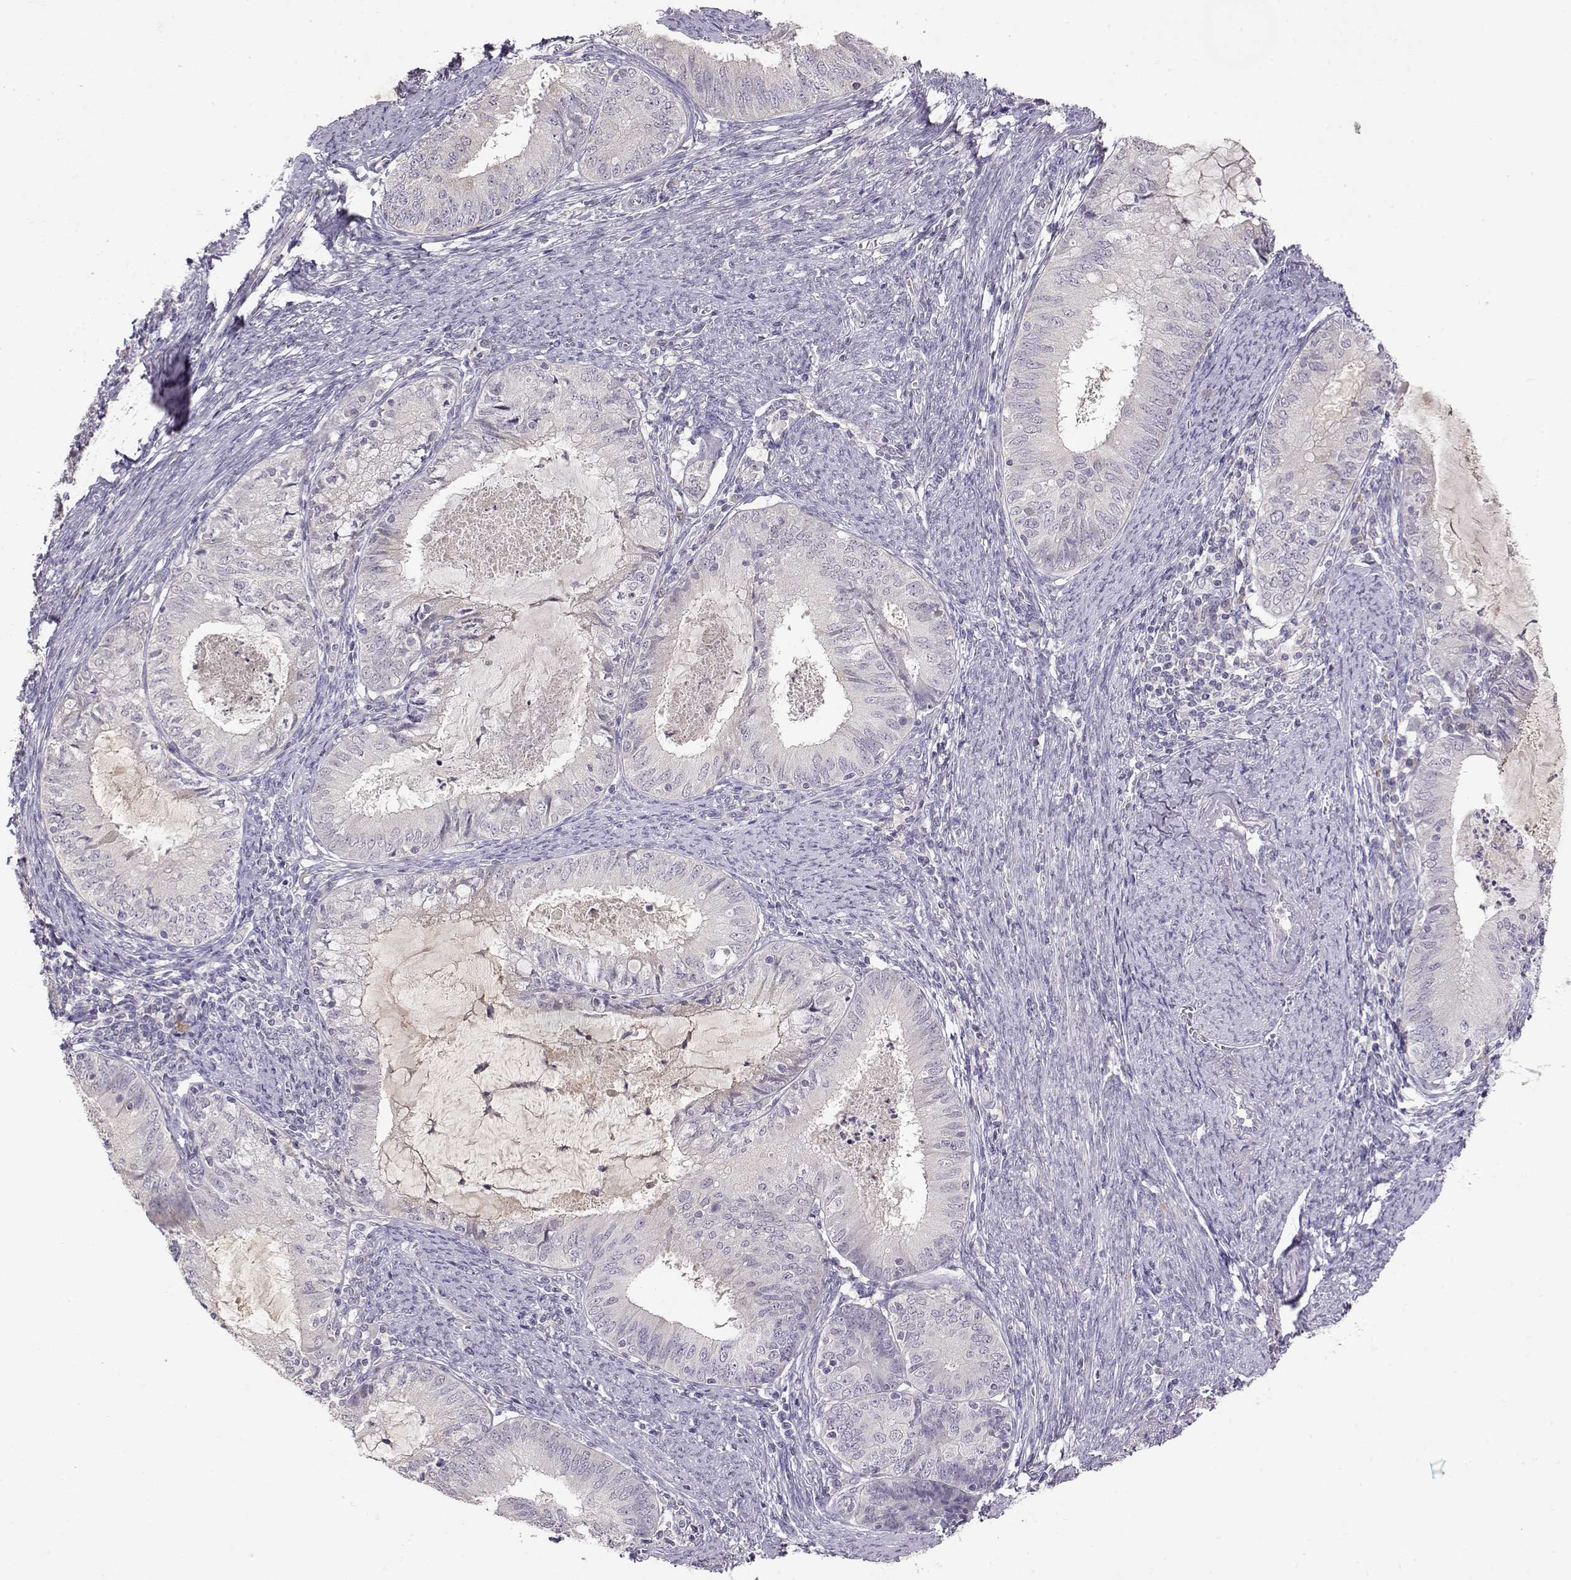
{"staining": {"intensity": "negative", "quantity": "none", "location": "none"}, "tissue": "endometrial cancer", "cell_type": "Tumor cells", "image_type": "cancer", "snomed": [{"axis": "morphology", "description": "Adenocarcinoma, NOS"}, {"axis": "topography", "description": "Endometrium"}], "caption": "IHC micrograph of neoplastic tissue: human adenocarcinoma (endometrial) stained with DAB displays no significant protein positivity in tumor cells.", "gene": "TACR1", "patient": {"sex": "female", "age": 57}}